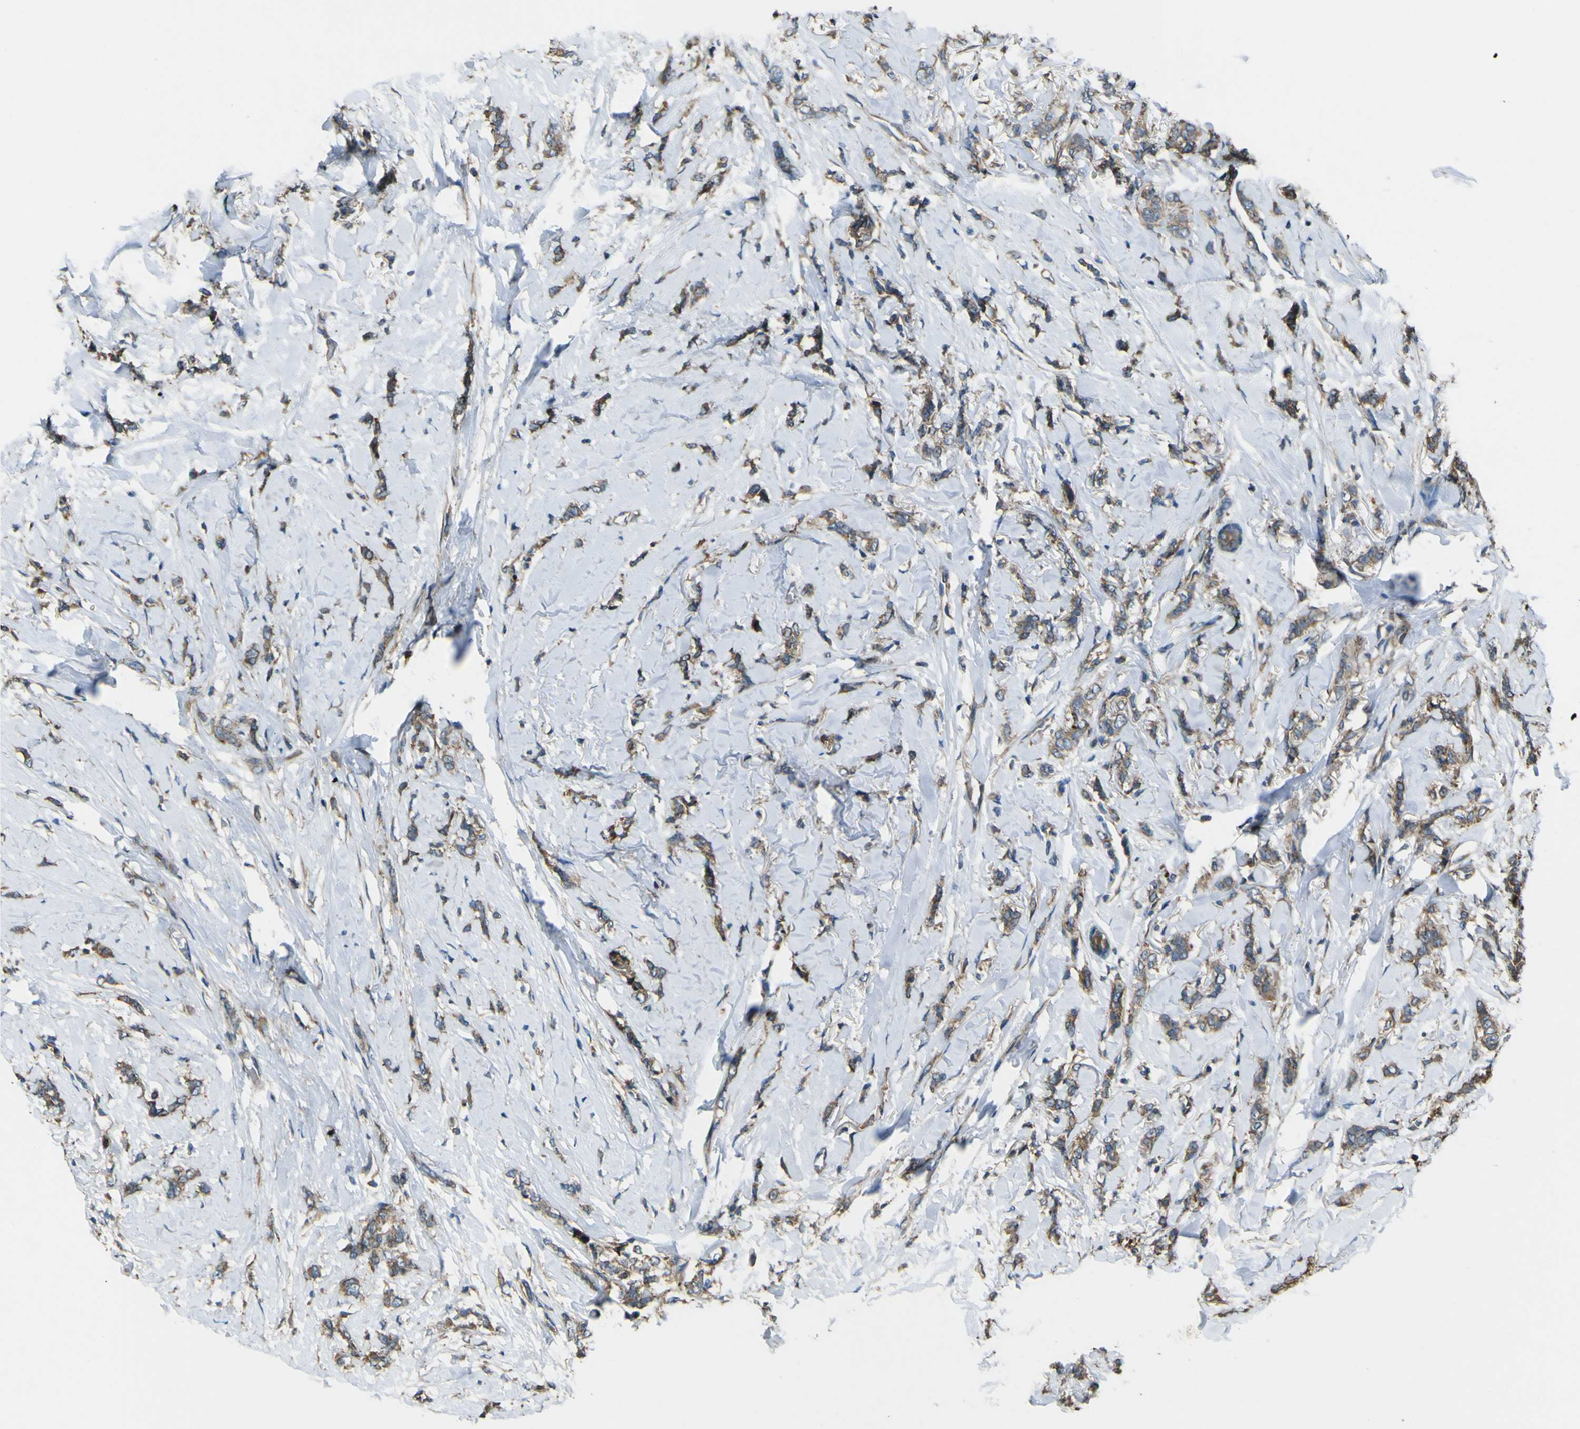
{"staining": {"intensity": "moderate", "quantity": ">75%", "location": "cytoplasmic/membranous"}, "tissue": "breast cancer", "cell_type": "Tumor cells", "image_type": "cancer", "snomed": [{"axis": "morphology", "description": "Lobular carcinoma"}, {"axis": "topography", "description": "Skin"}, {"axis": "topography", "description": "Breast"}], "caption": "Immunohistochemistry (IHC) (DAB (3,3'-diaminobenzidine)) staining of human breast cancer (lobular carcinoma) displays moderate cytoplasmic/membranous protein staining in about >75% of tumor cells. Ihc stains the protein in brown and the nuclei are stained blue.", "gene": "NAALADL2", "patient": {"sex": "female", "age": 46}}